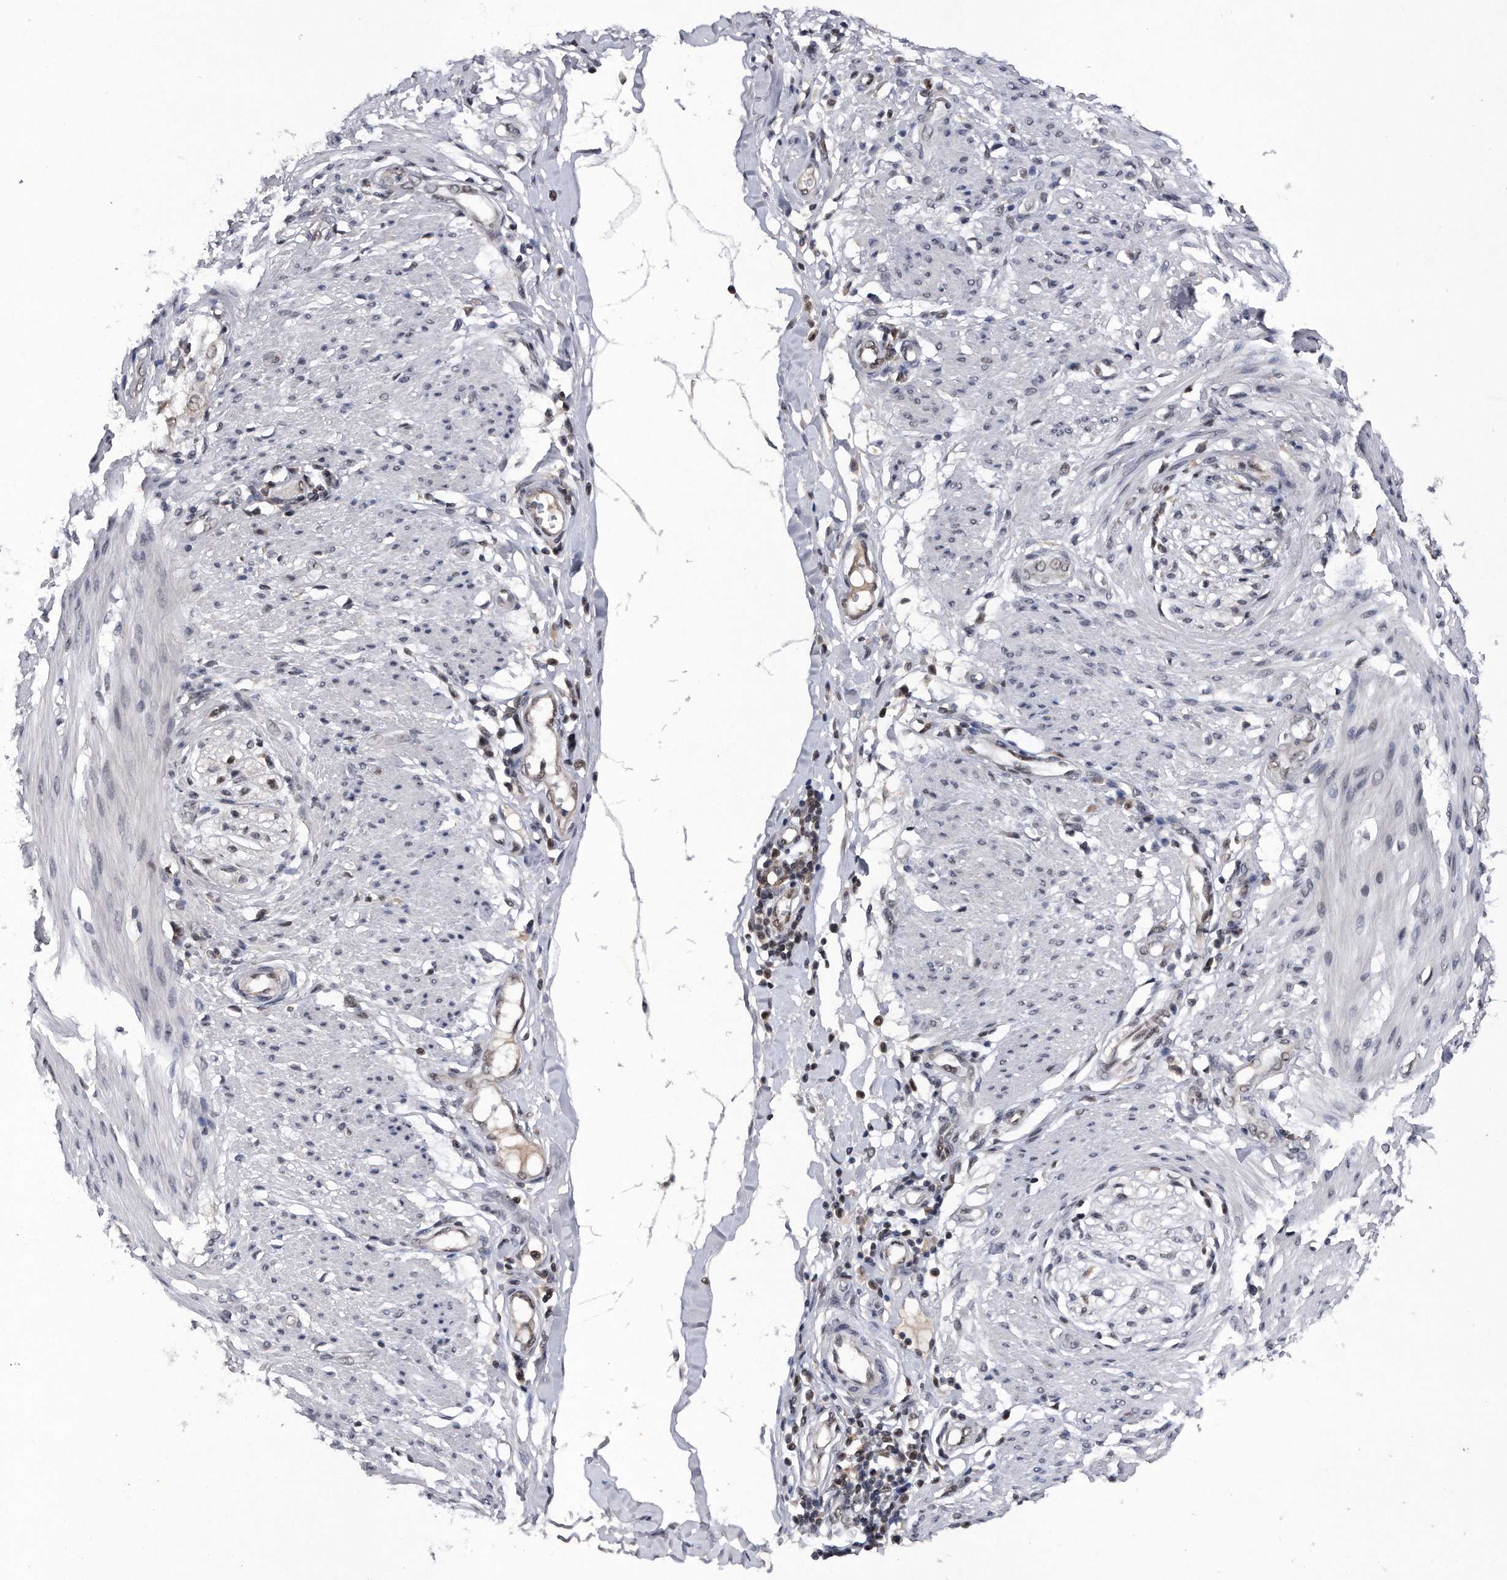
{"staining": {"intensity": "negative", "quantity": "none", "location": "none"}, "tissue": "smooth muscle", "cell_type": "Smooth muscle cells", "image_type": "normal", "snomed": [{"axis": "morphology", "description": "Normal tissue, NOS"}, {"axis": "morphology", "description": "Adenocarcinoma, NOS"}, {"axis": "topography", "description": "Colon"}, {"axis": "topography", "description": "Peripheral nerve tissue"}], "caption": "Immunohistochemistry (IHC) of benign human smooth muscle displays no staining in smooth muscle cells. The staining is performed using DAB brown chromogen with nuclei counter-stained in using hematoxylin.", "gene": "VIRMA", "patient": {"sex": "male", "age": 14}}